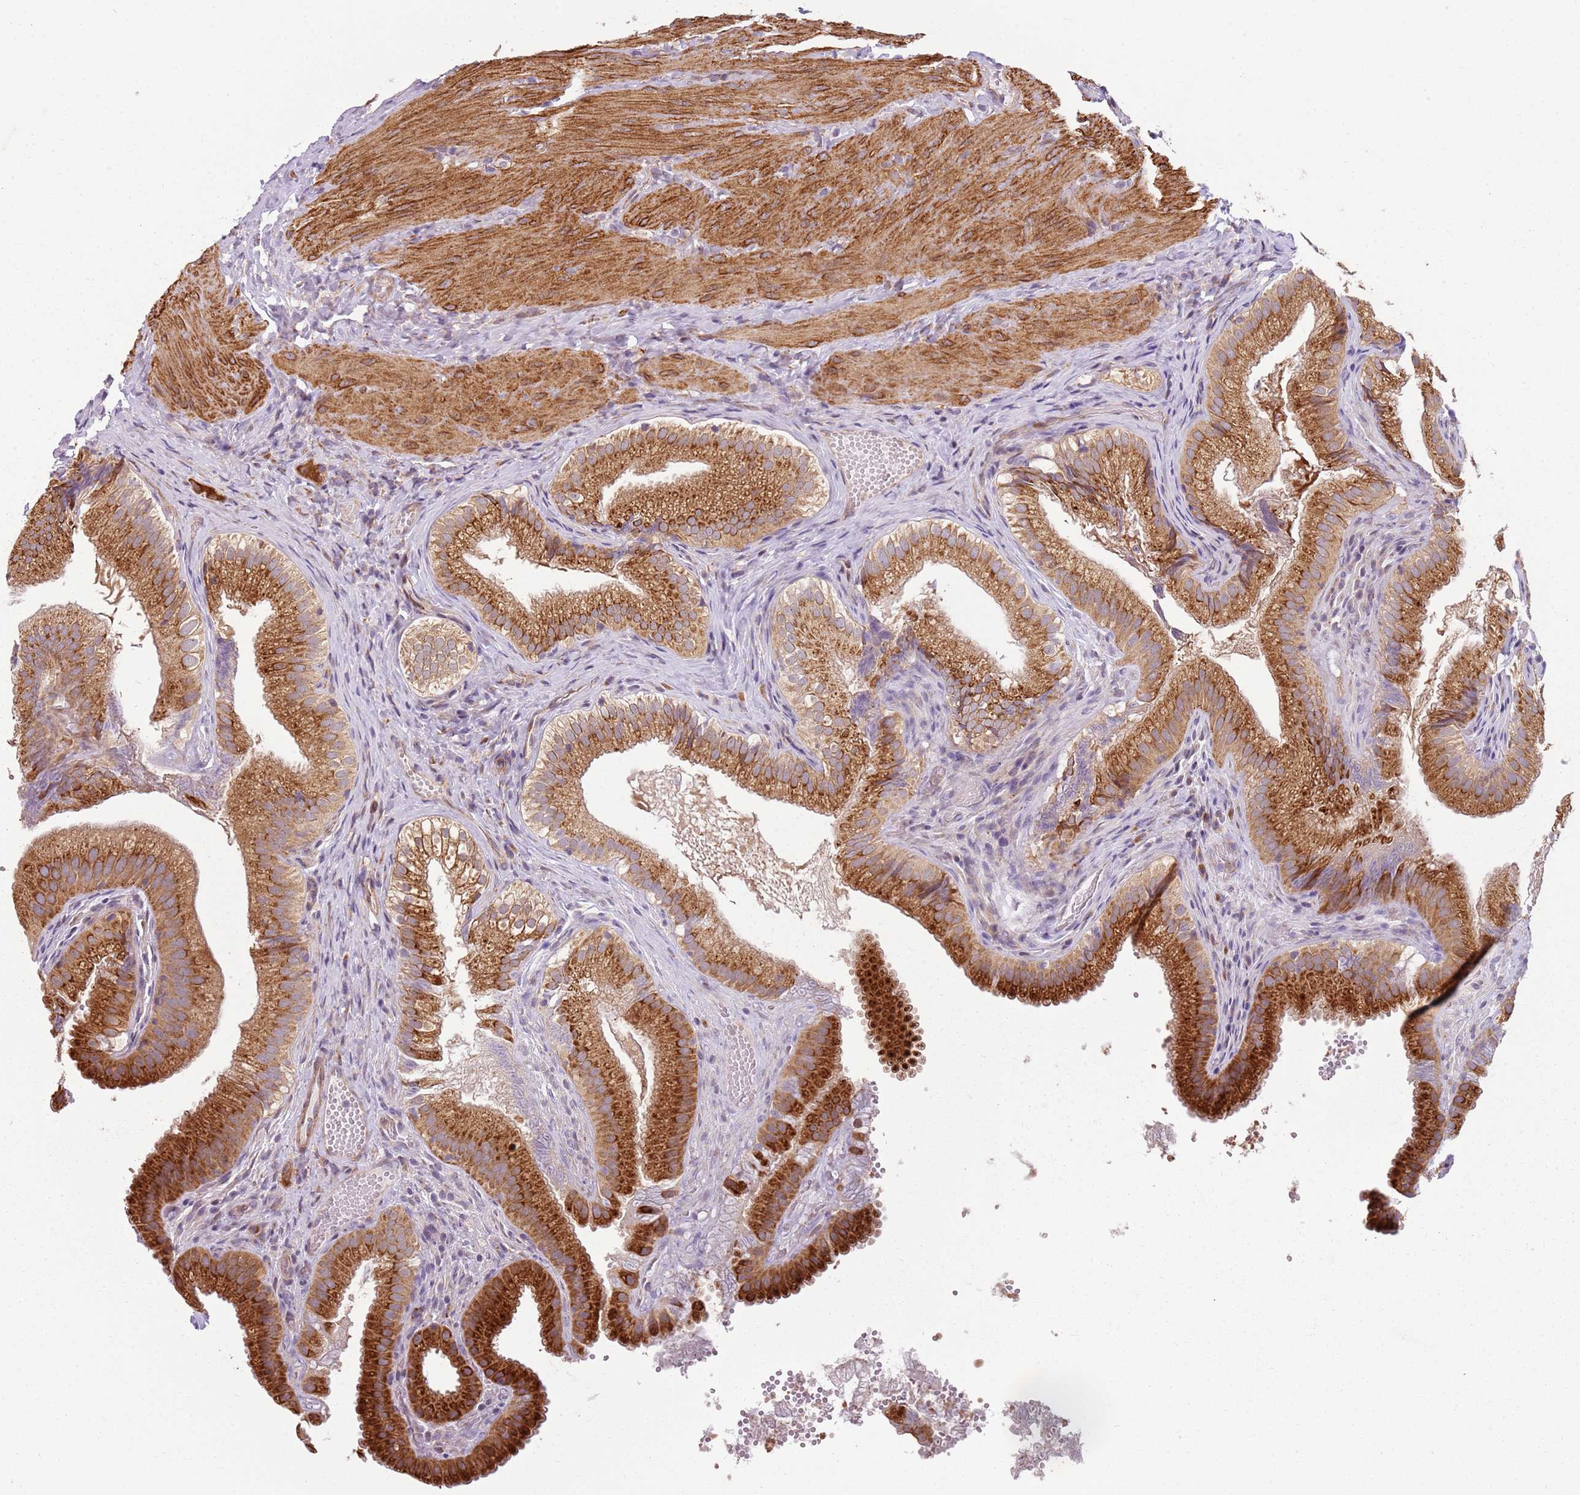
{"staining": {"intensity": "strong", "quantity": ">75%", "location": "cytoplasmic/membranous"}, "tissue": "gallbladder", "cell_type": "Glandular cells", "image_type": "normal", "snomed": [{"axis": "morphology", "description": "Normal tissue, NOS"}, {"axis": "topography", "description": "Gallbladder"}], "caption": "Protein expression analysis of unremarkable human gallbladder reveals strong cytoplasmic/membranous positivity in about >75% of glandular cells.", "gene": "PVRIG", "patient": {"sex": "female", "age": 30}}